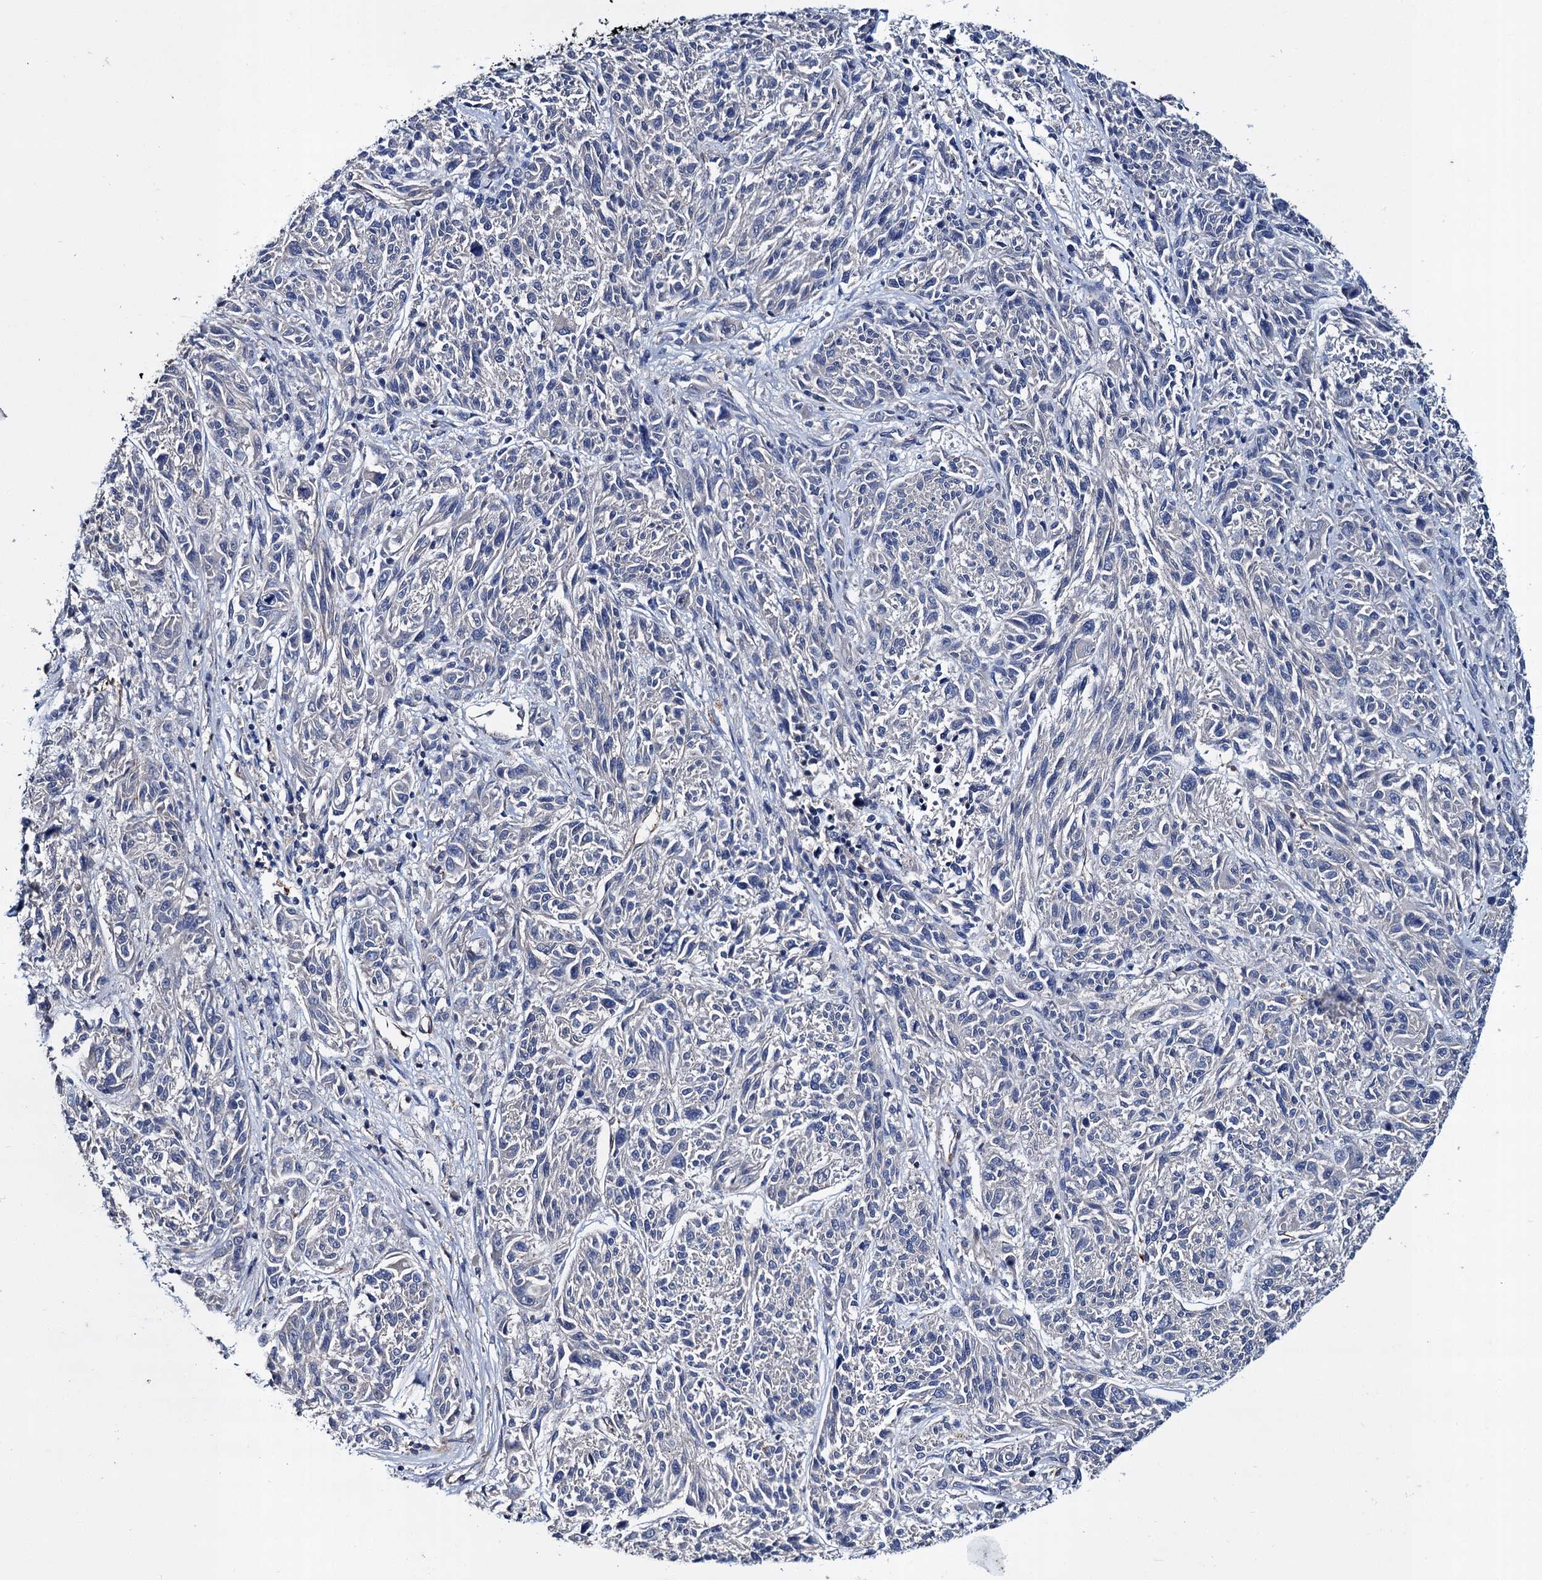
{"staining": {"intensity": "negative", "quantity": "none", "location": "none"}, "tissue": "melanoma", "cell_type": "Tumor cells", "image_type": "cancer", "snomed": [{"axis": "morphology", "description": "Malignant melanoma, NOS"}, {"axis": "topography", "description": "Skin"}], "caption": "This micrograph is of malignant melanoma stained with IHC to label a protein in brown with the nuclei are counter-stained blue. There is no staining in tumor cells.", "gene": "CACNA1C", "patient": {"sex": "male", "age": 53}}